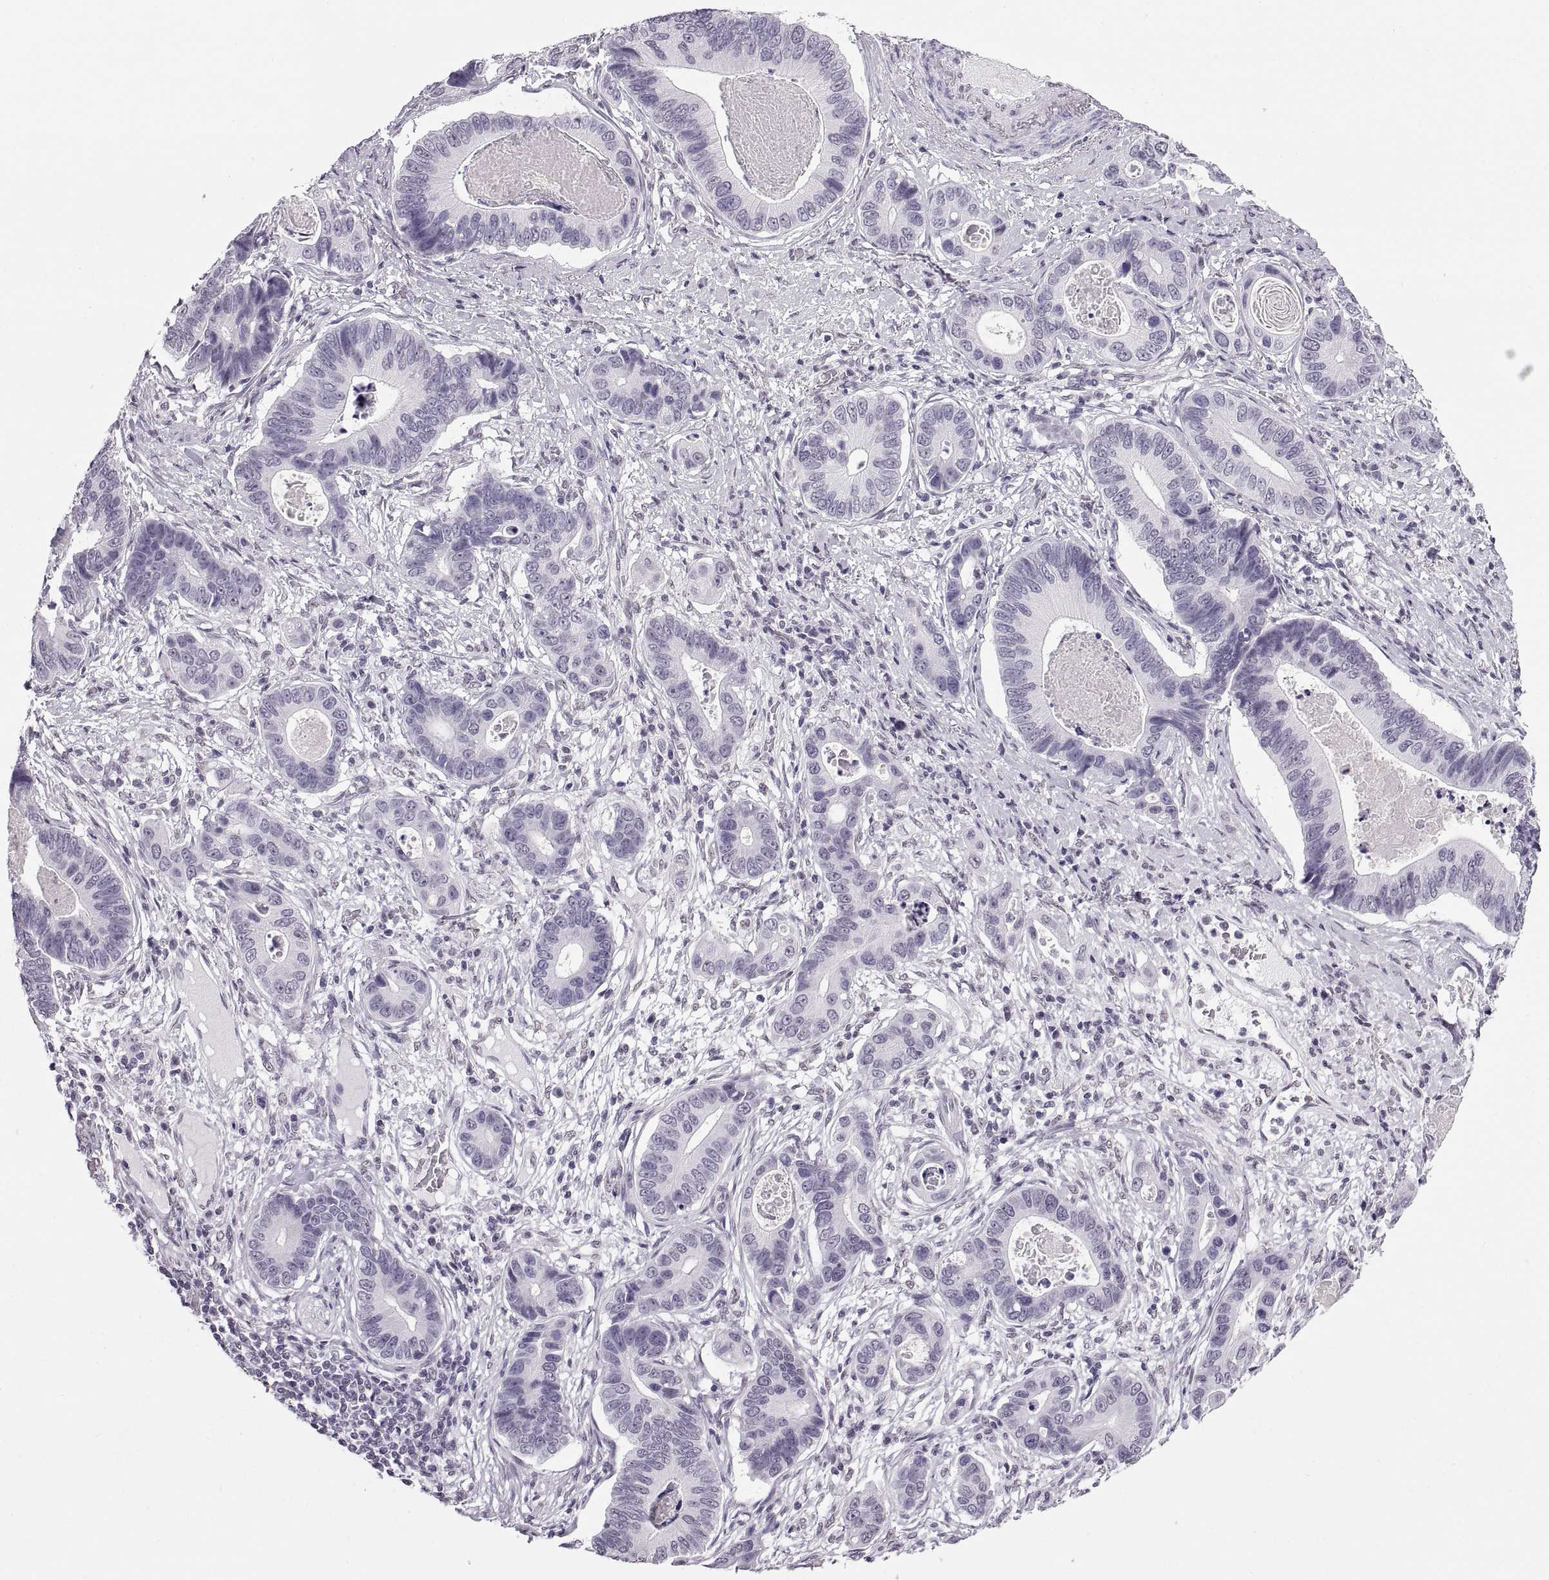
{"staining": {"intensity": "negative", "quantity": "none", "location": "none"}, "tissue": "stomach cancer", "cell_type": "Tumor cells", "image_type": "cancer", "snomed": [{"axis": "morphology", "description": "Adenocarcinoma, NOS"}, {"axis": "topography", "description": "Stomach"}], "caption": "Immunohistochemistry (IHC) image of neoplastic tissue: human stomach adenocarcinoma stained with DAB reveals no significant protein staining in tumor cells.", "gene": "CARTPT", "patient": {"sex": "male", "age": 84}}